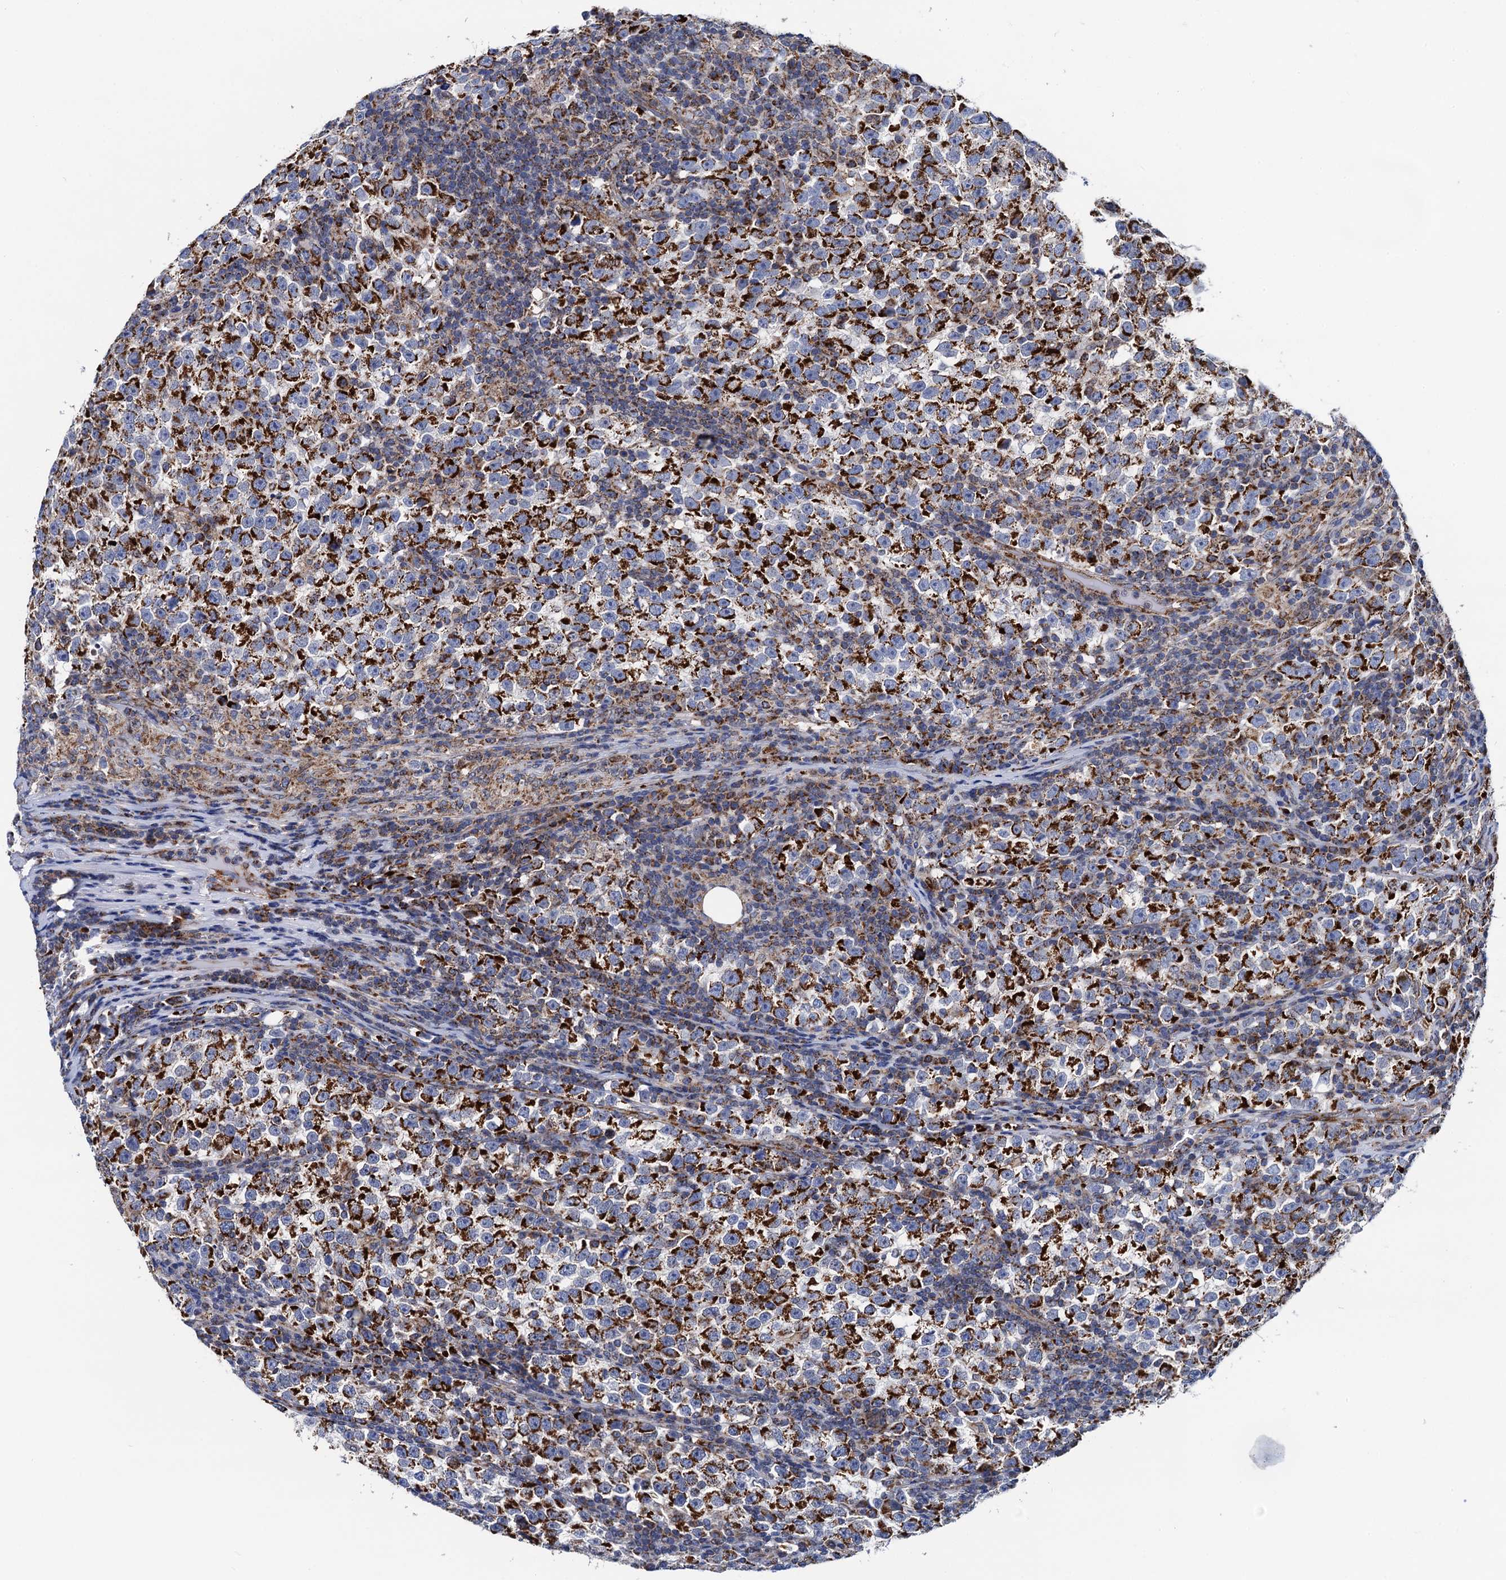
{"staining": {"intensity": "strong", "quantity": ">75%", "location": "cytoplasmic/membranous"}, "tissue": "testis cancer", "cell_type": "Tumor cells", "image_type": "cancer", "snomed": [{"axis": "morphology", "description": "Normal tissue, NOS"}, {"axis": "morphology", "description": "Seminoma, NOS"}, {"axis": "topography", "description": "Testis"}], "caption": "Immunohistochemical staining of human testis cancer displays high levels of strong cytoplasmic/membranous staining in approximately >75% of tumor cells.", "gene": "PTCD3", "patient": {"sex": "male", "age": 43}}